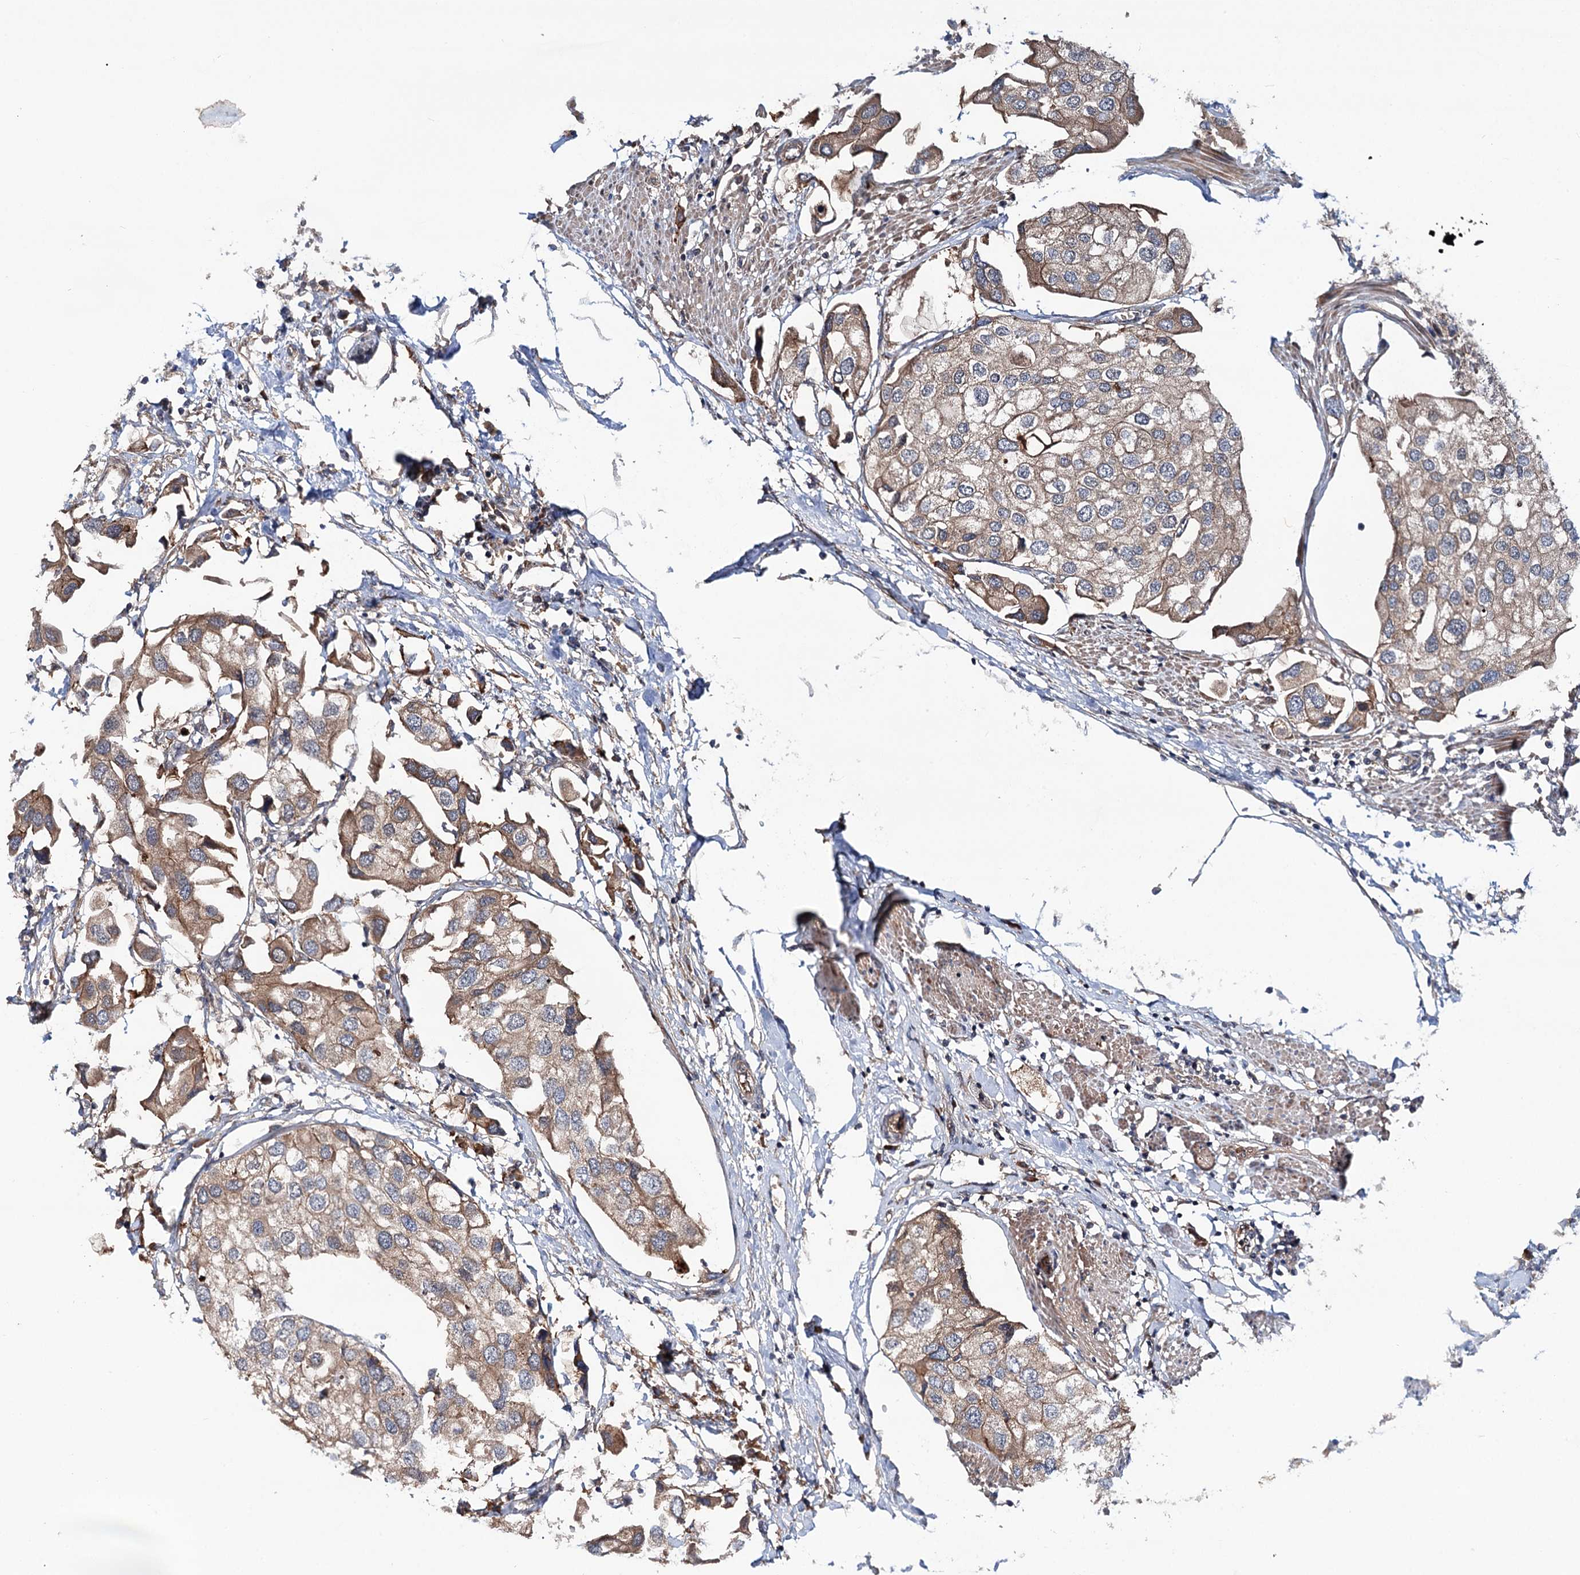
{"staining": {"intensity": "moderate", "quantity": "25%-75%", "location": "cytoplasmic/membranous"}, "tissue": "urothelial cancer", "cell_type": "Tumor cells", "image_type": "cancer", "snomed": [{"axis": "morphology", "description": "Urothelial carcinoma, High grade"}, {"axis": "topography", "description": "Urinary bladder"}], "caption": "The immunohistochemical stain highlights moderate cytoplasmic/membranous positivity in tumor cells of urothelial cancer tissue.", "gene": "ADGRG4", "patient": {"sex": "male", "age": 64}}